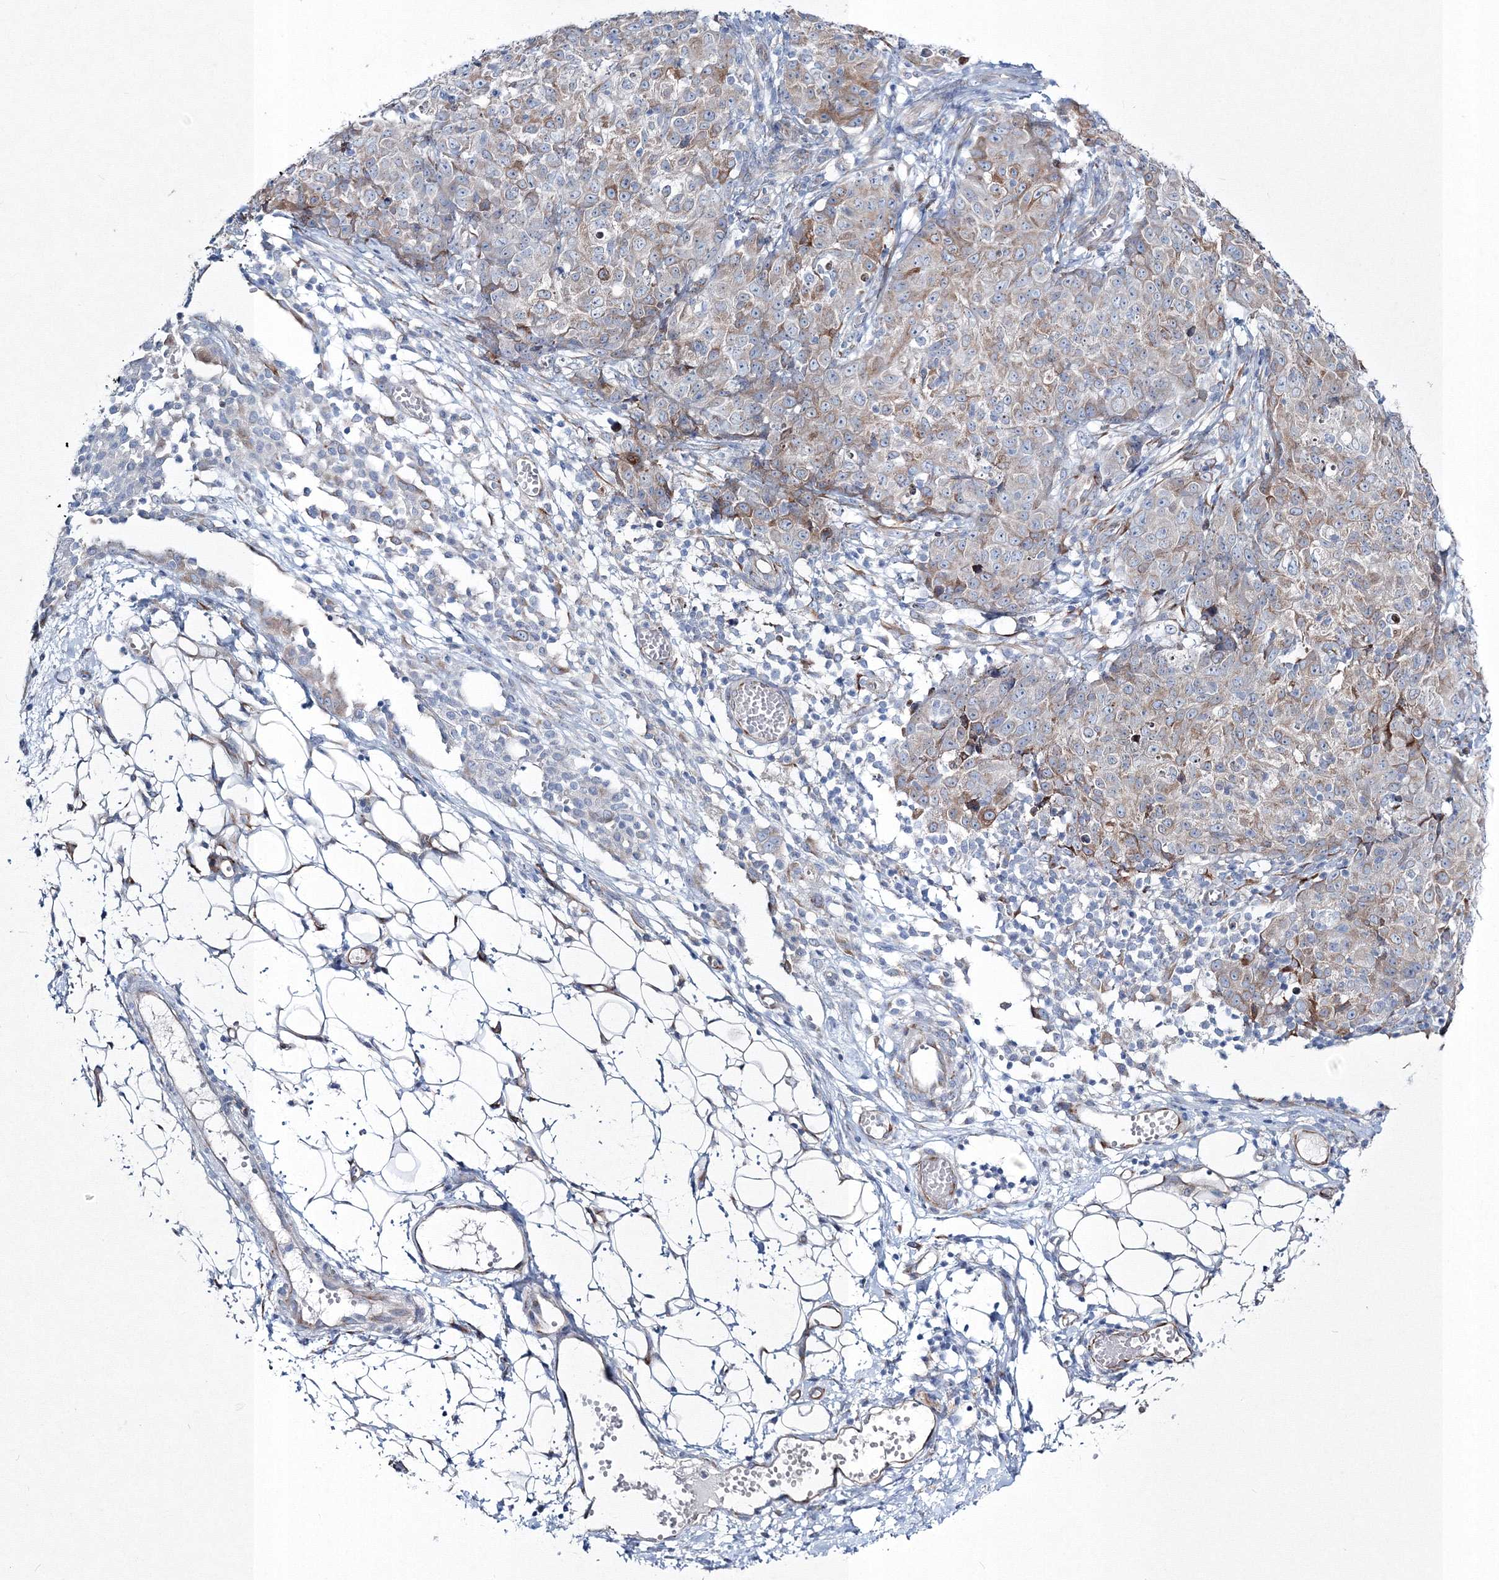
{"staining": {"intensity": "moderate", "quantity": "<25%", "location": "cytoplasmic/membranous"}, "tissue": "ovarian cancer", "cell_type": "Tumor cells", "image_type": "cancer", "snomed": [{"axis": "morphology", "description": "Carcinoma, endometroid"}, {"axis": "topography", "description": "Ovary"}], "caption": "Protein expression analysis of human ovarian cancer (endometroid carcinoma) reveals moderate cytoplasmic/membranous positivity in approximately <25% of tumor cells. (Brightfield microscopy of DAB IHC at high magnification).", "gene": "RCN1", "patient": {"sex": "female", "age": 42}}